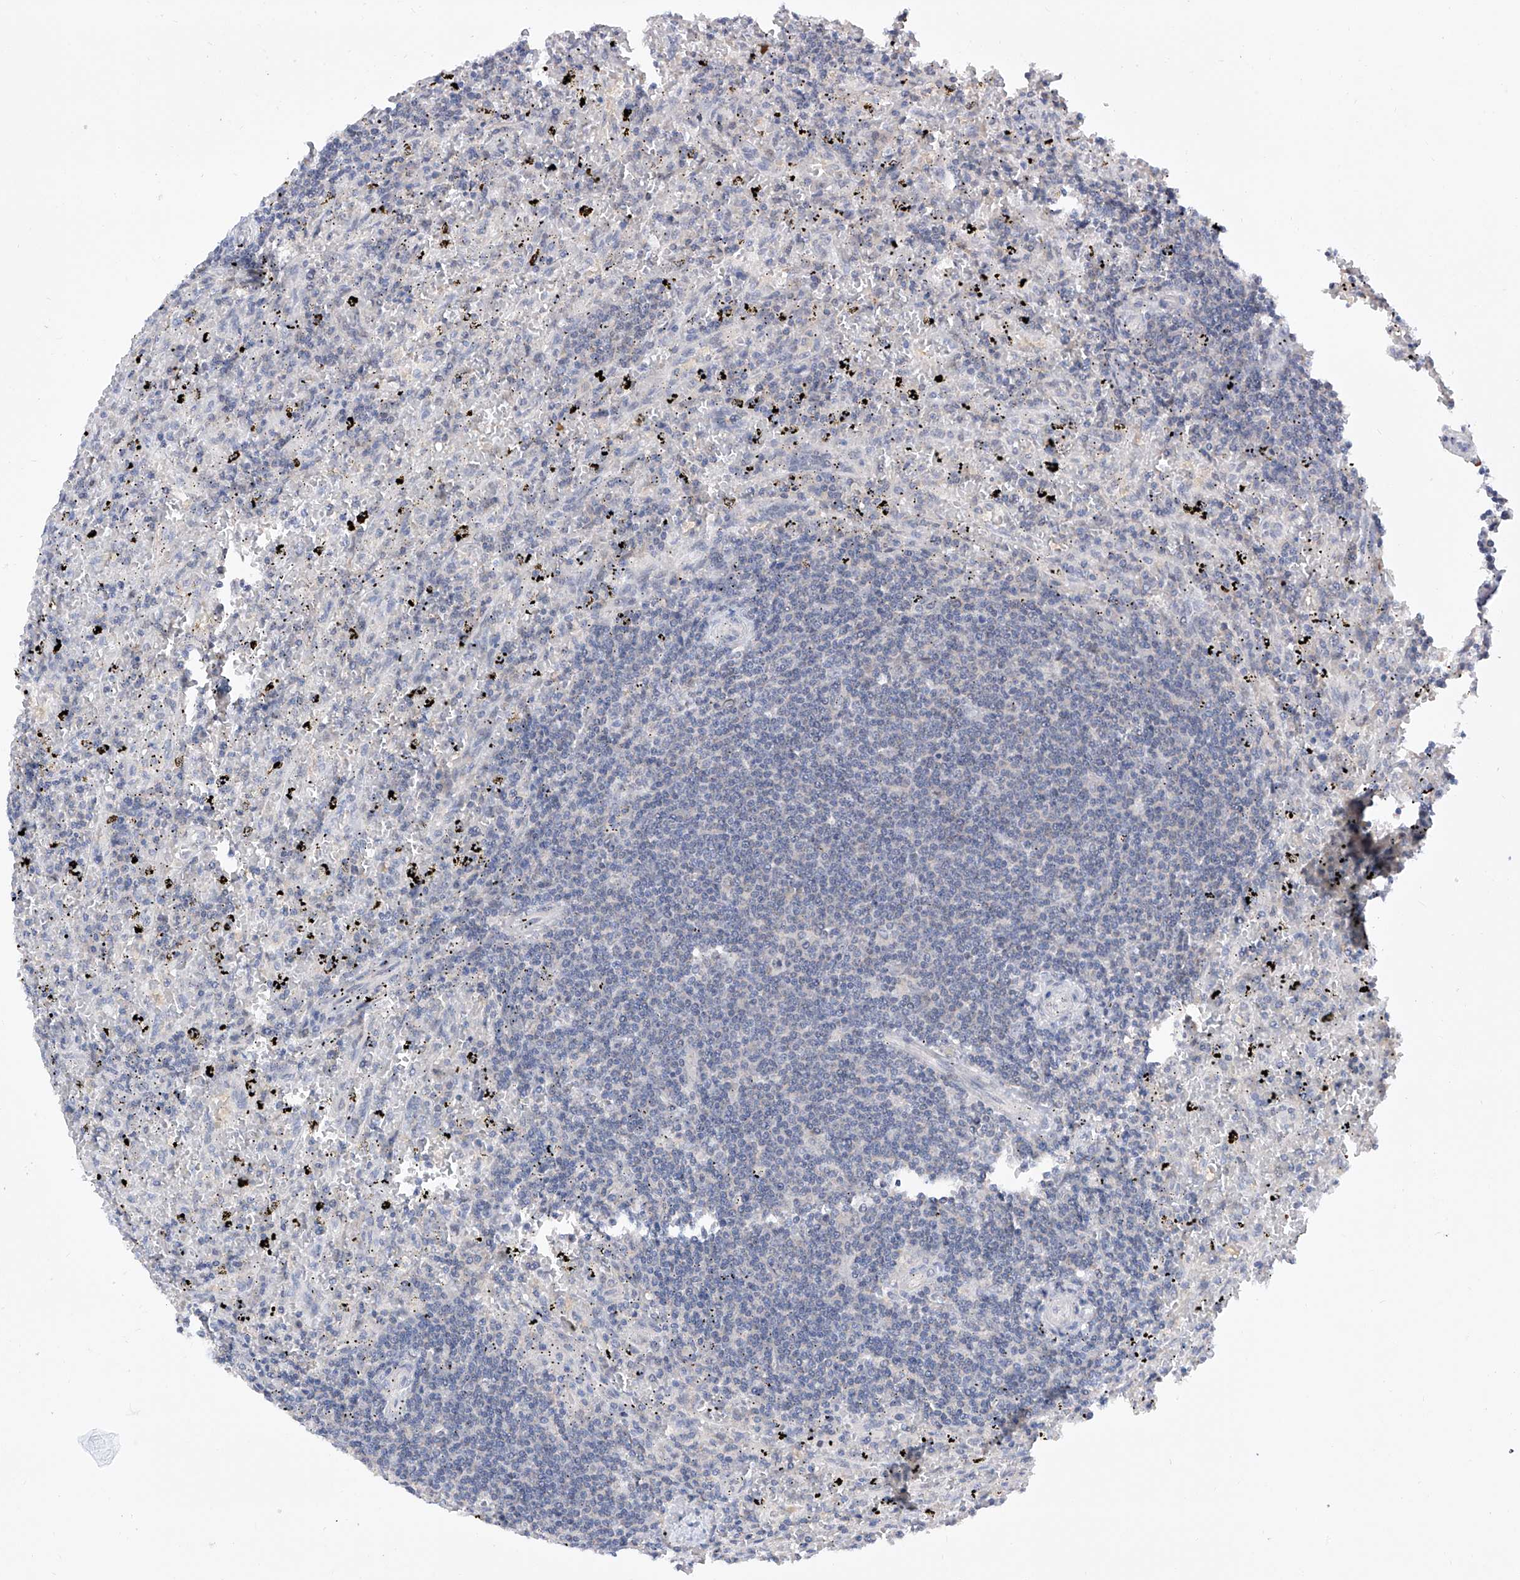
{"staining": {"intensity": "negative", "quantity": "none", "location": "none"}, "tissue": "lymphoma", "cell_type": "Tumor cells", "image_type": "cancer", "snomed": [{"axis": "morphology", "description": "Malignant lymphoma, non-Hodgkin's type, Low grade"}, {"axis": "topography", "description": "Spleen"}], "caption": "Tumor cells are negative for protein expression in human lymphoma. The staining is performed using DAB brown chromogen with nuclei counter-stained in using hematoxylin.", "gene": "USP45", "patient": {"sex": "male", "age": 76}}